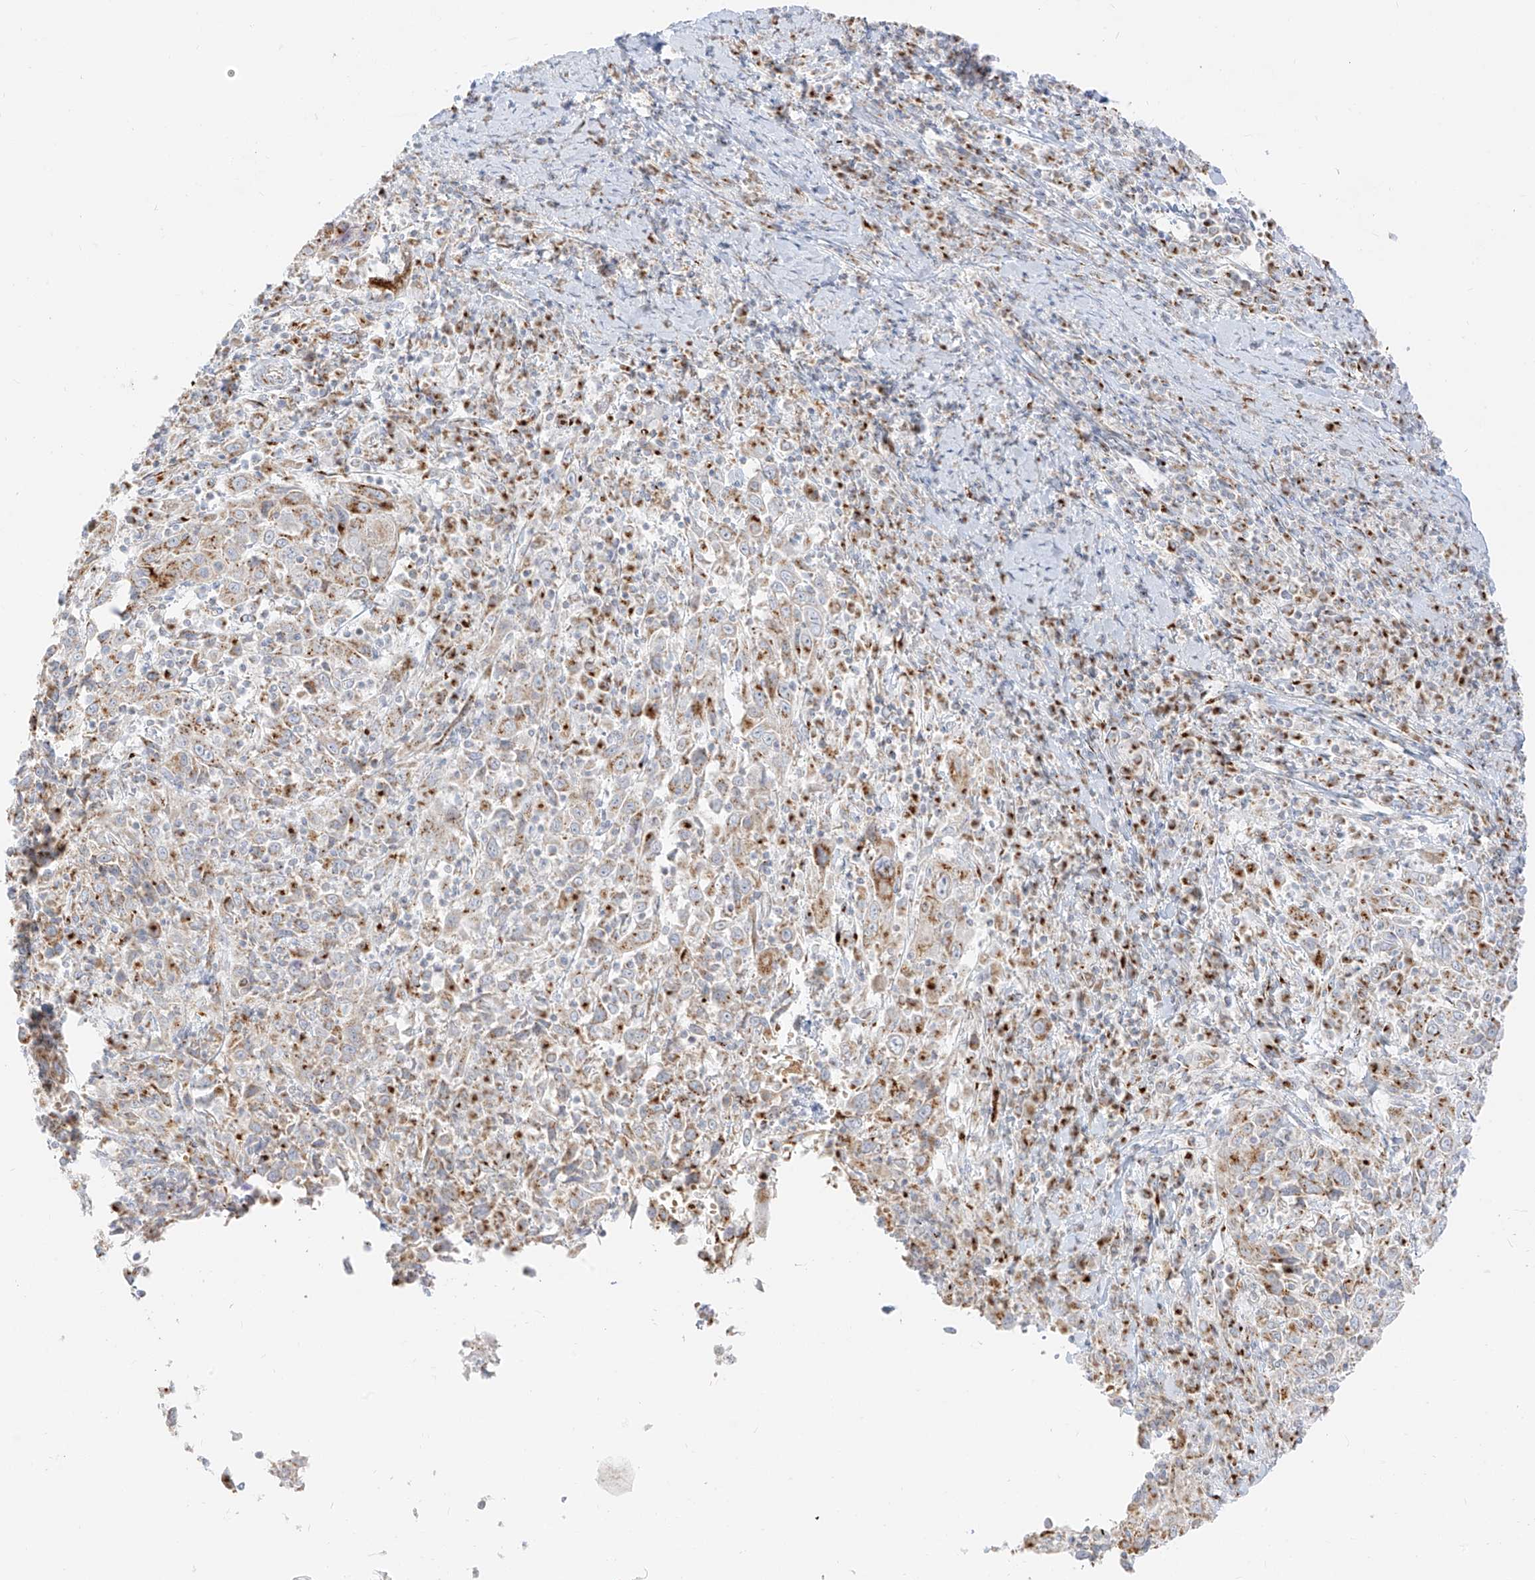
{"staining": {"intensity": "moderate", "quantity": "25%-75%", "location": "cytoplasmic/membranous"}, "tissue": "cervical cancer", "cell_type": "Tumor cells", "image_type": "cancer", "snomed": [{"axis": "morphology", "description": "Squamous cell carcinoma, NOS"}, {"axis": "topography", "description": "Cervix"}], "caption": "High-magnification brightfield microscopy of cervical squamous cell carcinoma stained with DAB (3,3'-diaminobenzidine) (brown) and counterstained with hematoxylin (blue). tumor cells exhibit moderate cytoplasmic/membranous expression is appreciated in about25%-75% of cells.", "gene": "TMEM87B", "patient": {"sex": "female", "age": 46}}